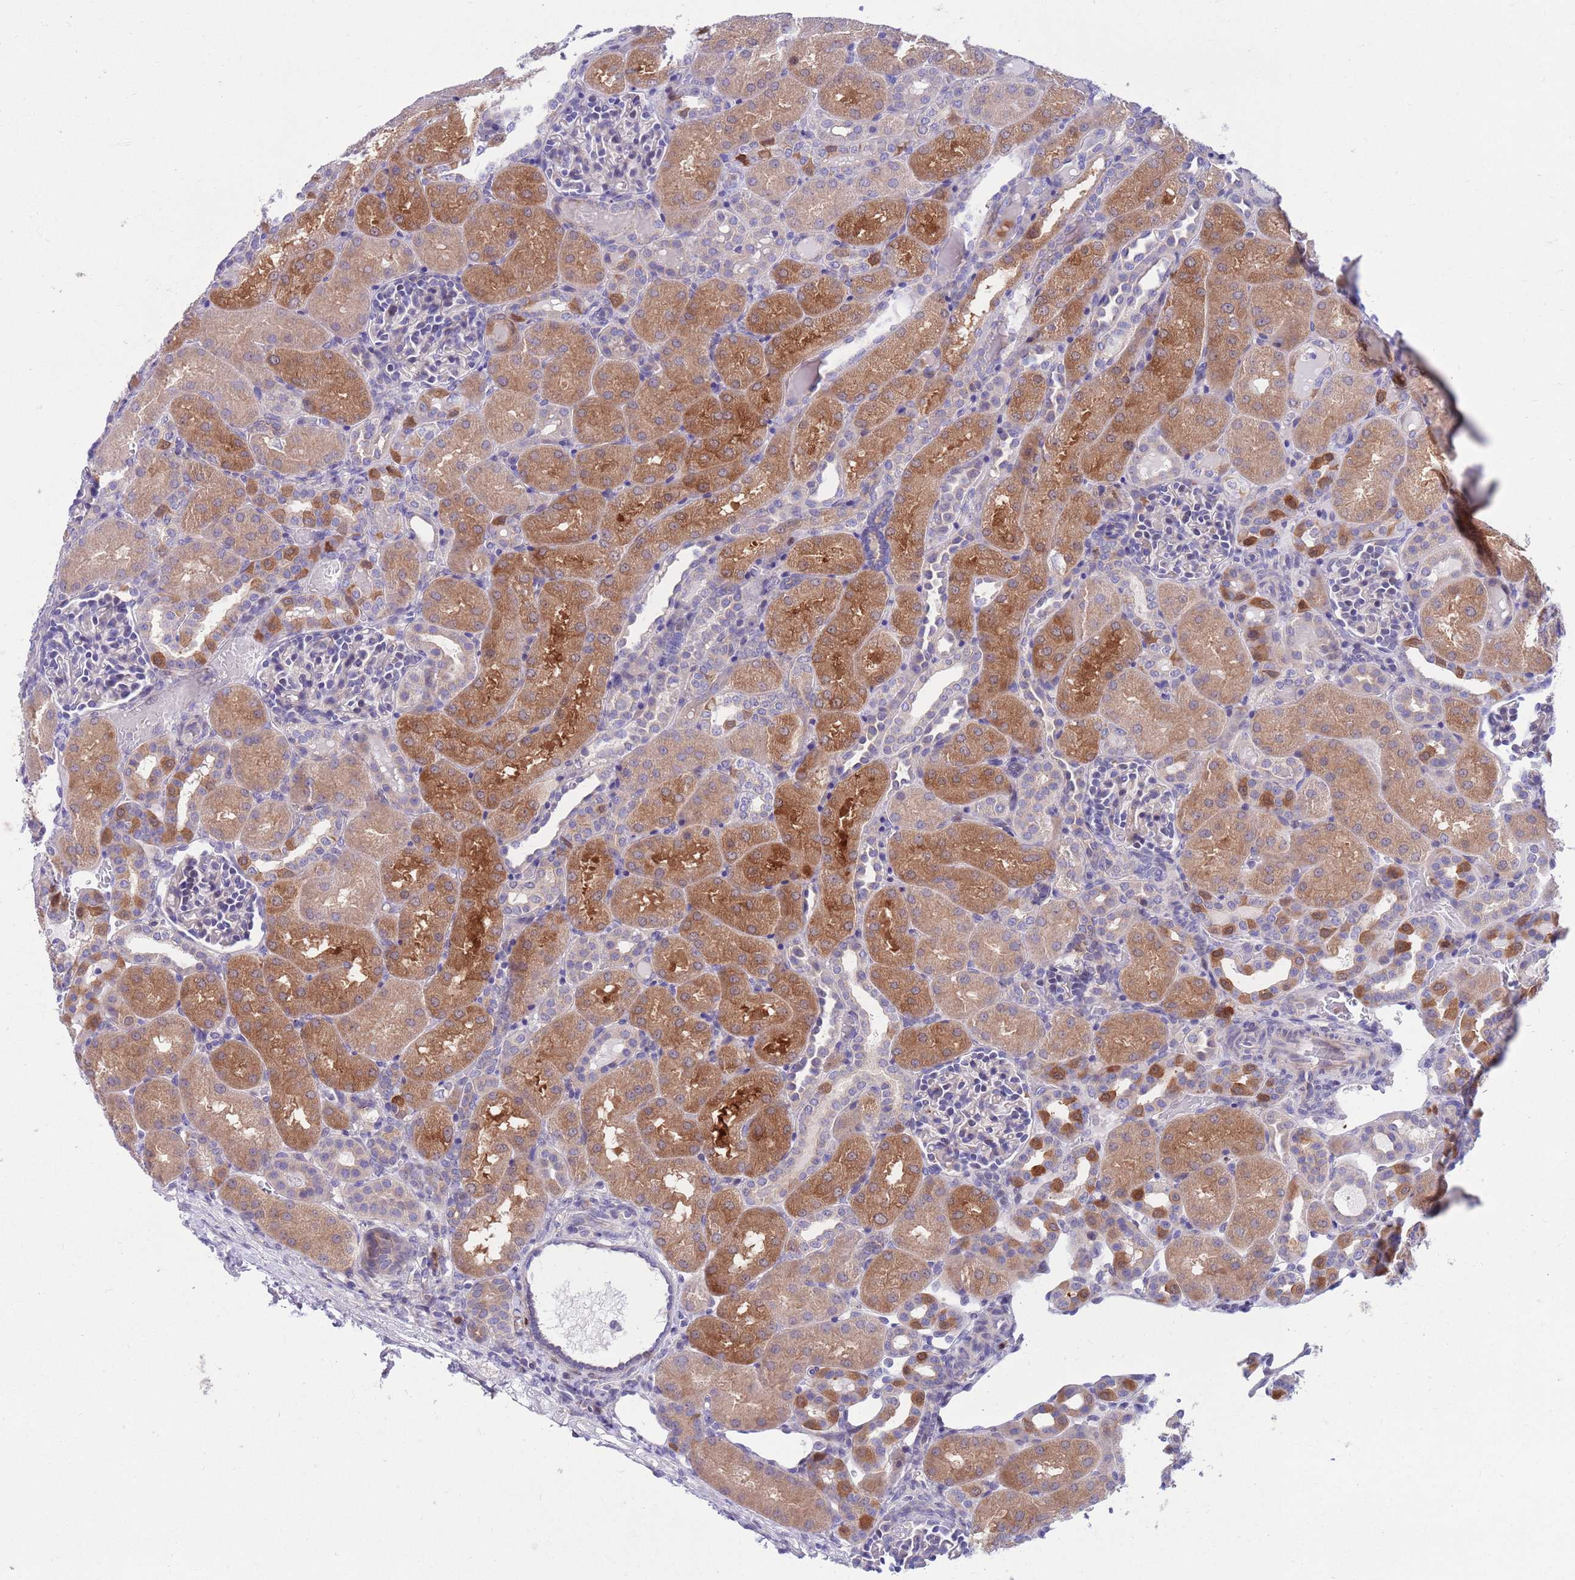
{"staining": {"intensity": "negative", "quantity": "none", "location": "none"}, "tissue": "kidney", "cell_type": "Cells in glomeruli", "image_type": "normal", "snomed": [{"axis": "morphology", "description": "Normal tissue, NOS"}, {"axis": "topography", "description": "Kidney"}], "caption": "Immunohistochemical staining of normal kidney shows no significant expression in cells in glomeruli. Nuclei are stained in blue.", "gene": "KLHL29", "patient": {"sex": "male", "age": 1}}